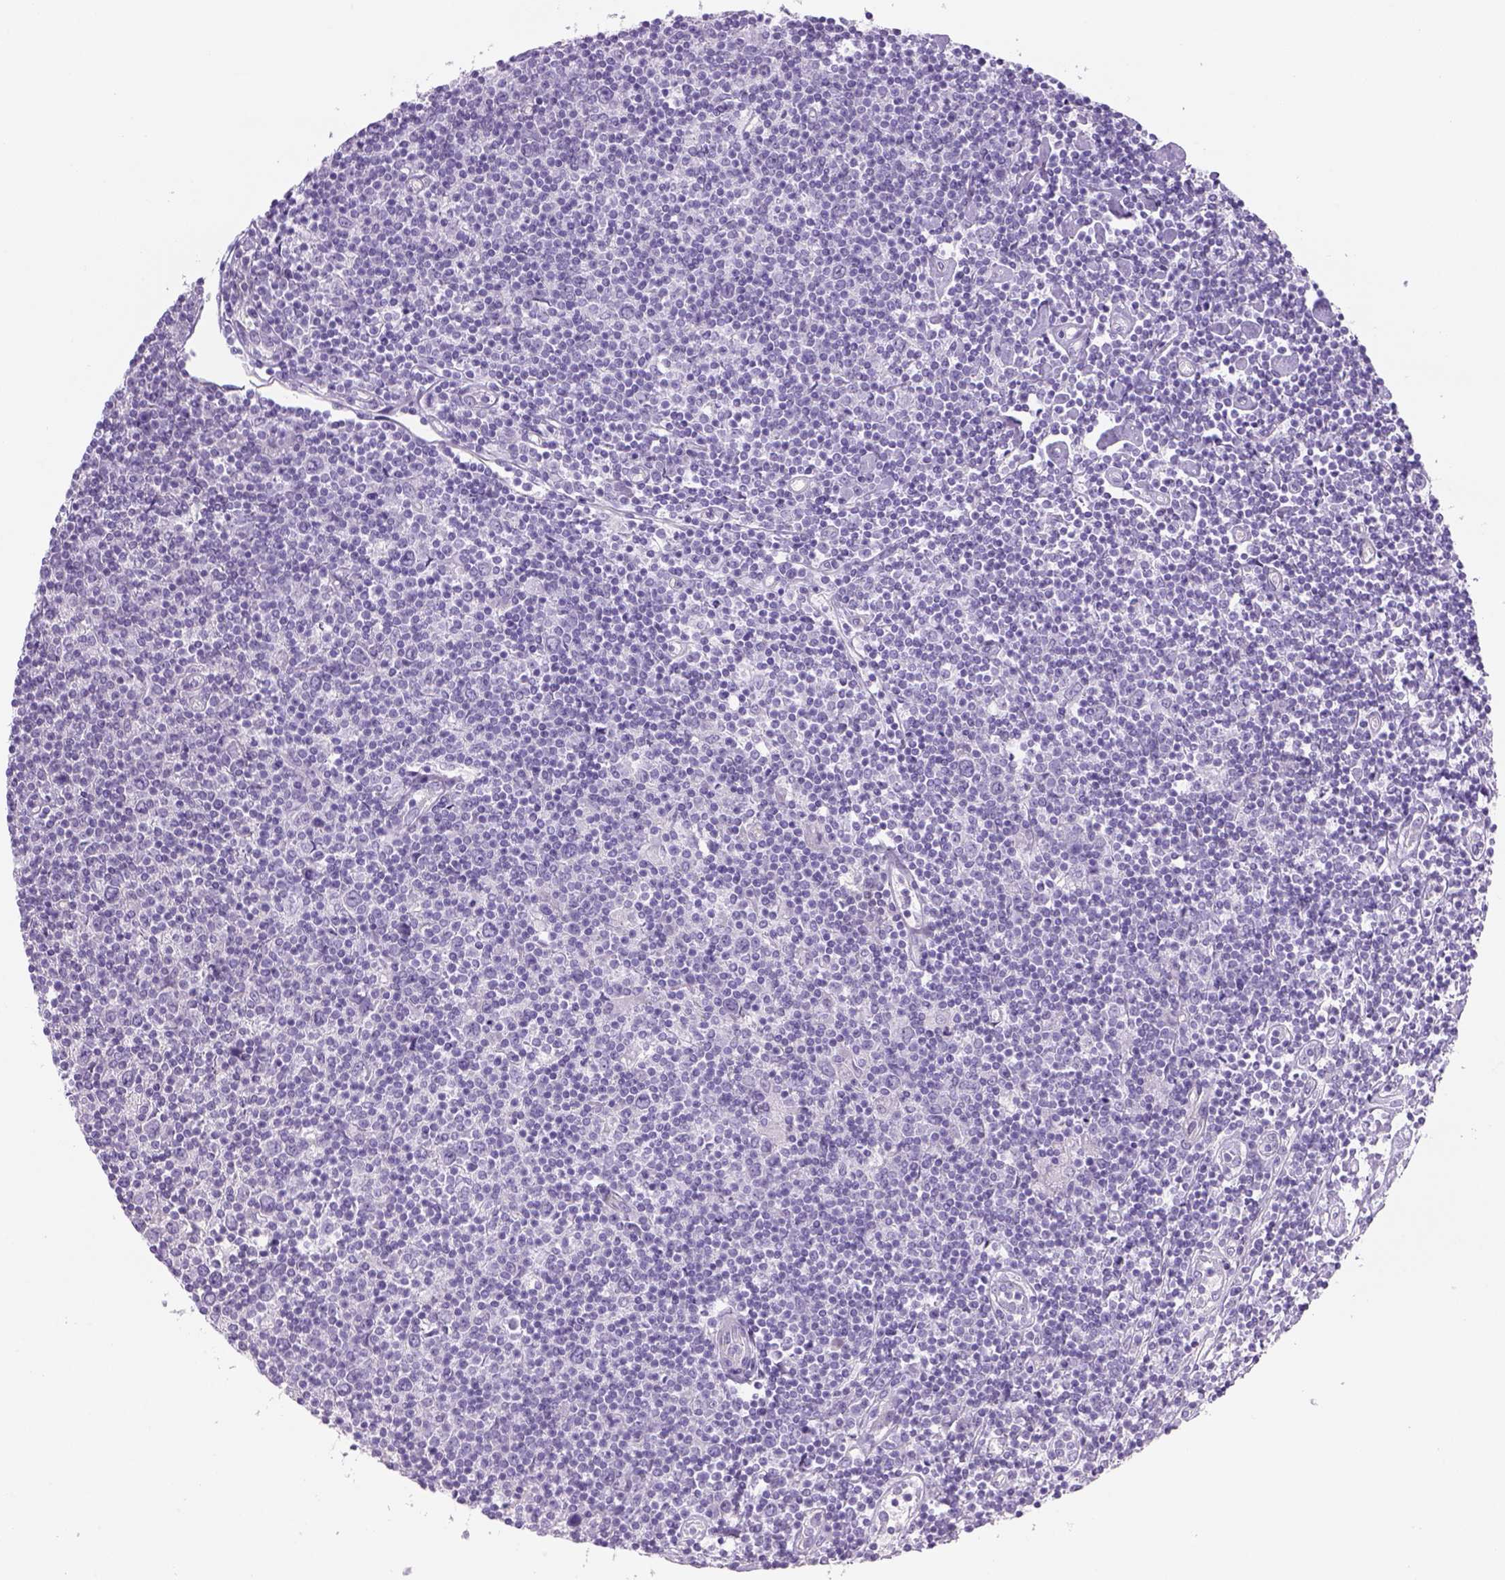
{"staining": {"intensity": "negative", "quantity": "none", "location": "none"}, "tissue": "lymphoma", "cell_type": "Tumor cells", "image_type": "cancer", "snomed": [{"axis": "morphology", "description": "Hodgkin's disease, NOS"}, {"axis": "topography", "description": "Lymph node"}], "caption": "This is a micrograph of IHC staining of lymphoma, which shows no staining in tumor cells.", "gene": "TENM4", "patient": {"sex": "male", "age": 40}}